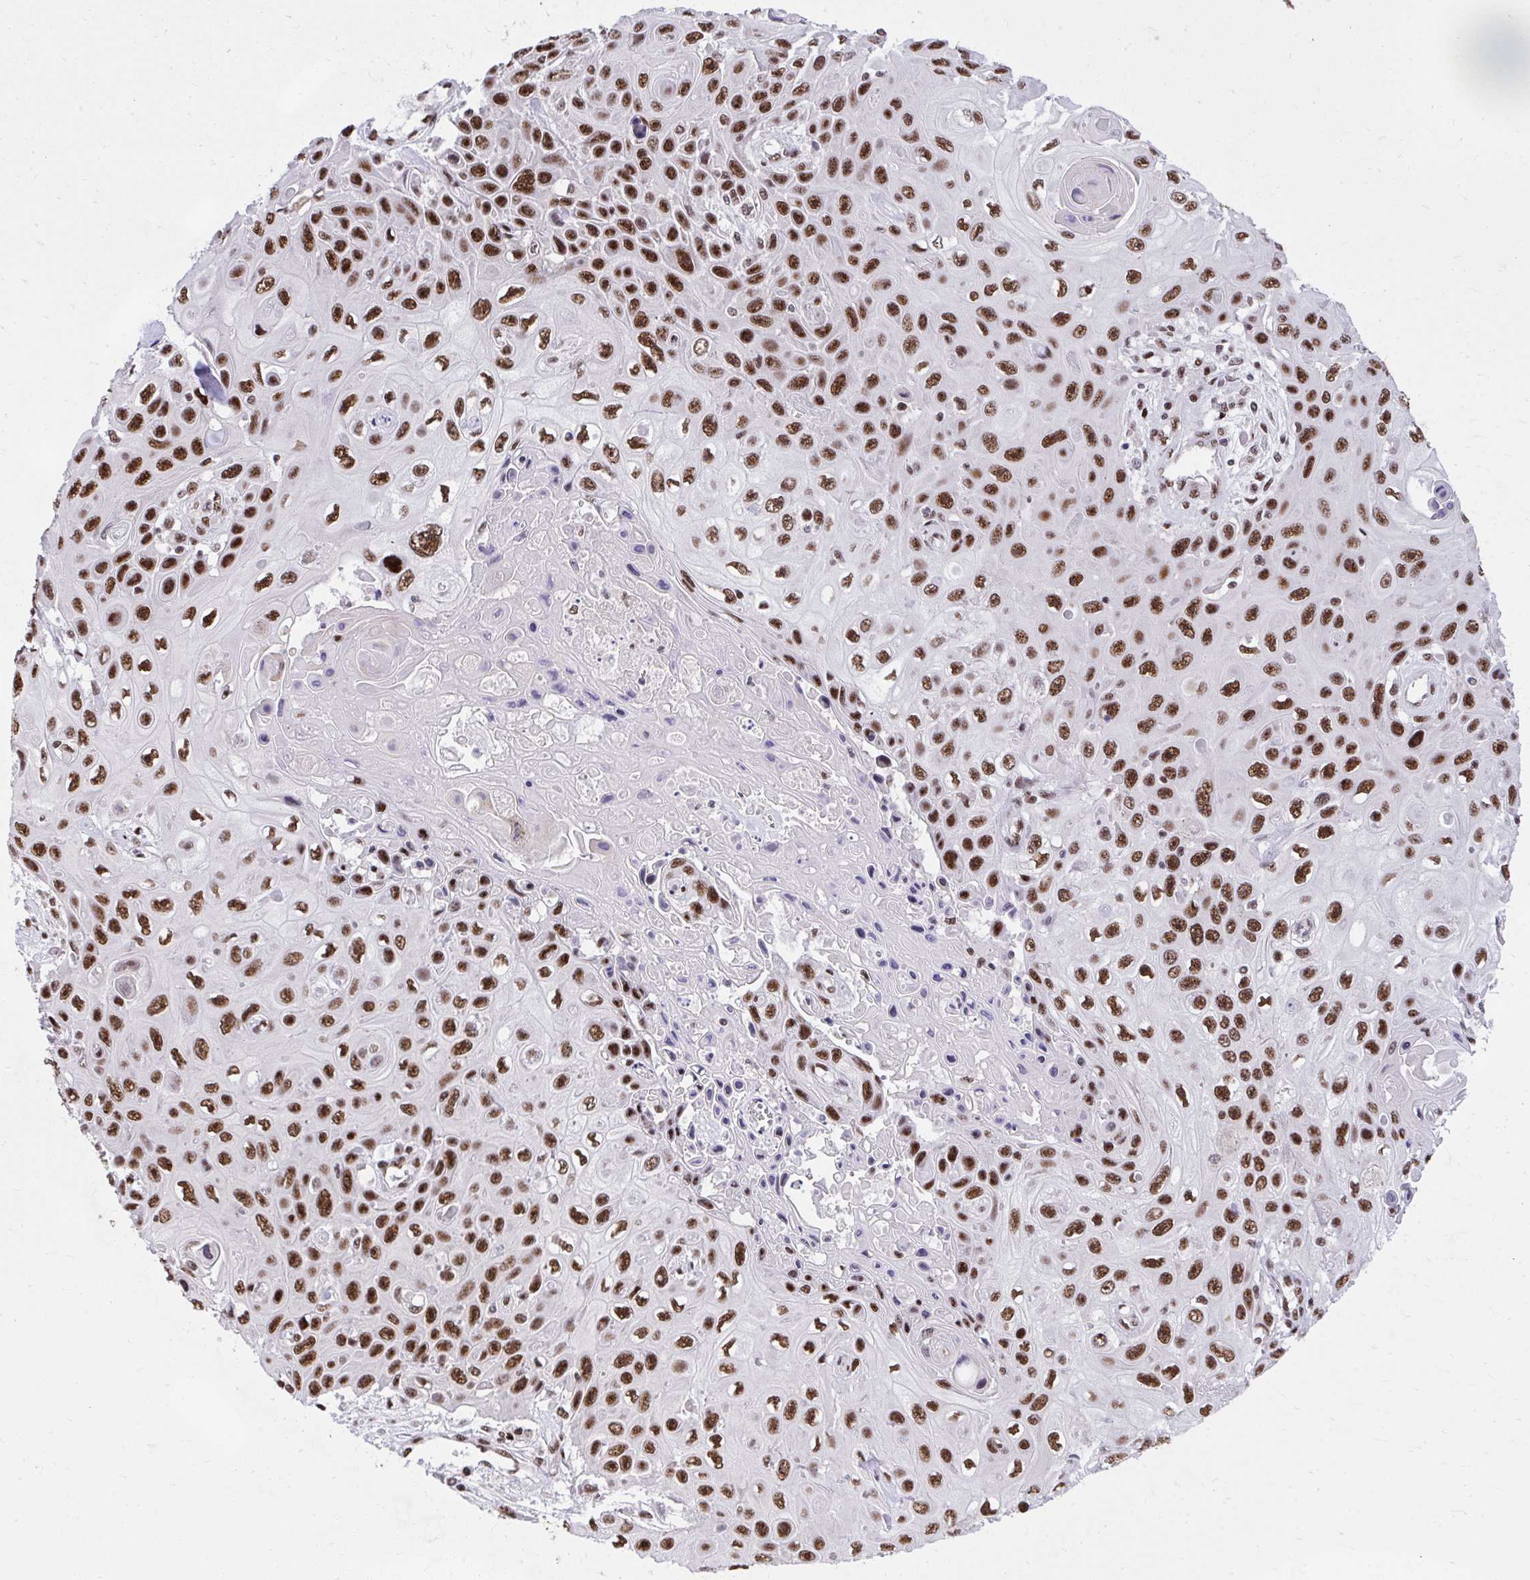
{"staining": {"intensity": "strong", "quantity": ">75%", "location": "nuclear"}, "tissue": "skin cancer", "cell_type": "Tumor cells", "image_type": "cancer", "snomed": [{"axis": "morphology", "description": "Squamous cell carcinoma, NOS"}, {"axis": "topography", "description": "Skin"}], "caption": "This is an image of immunohistochemistry staining of skin cancer (squamous cell carcinoma), which shows strong positivity in the nuclear of tumor cells.", "gene": "SYNE4", "patient": {"sex": "male", "age": 82}}